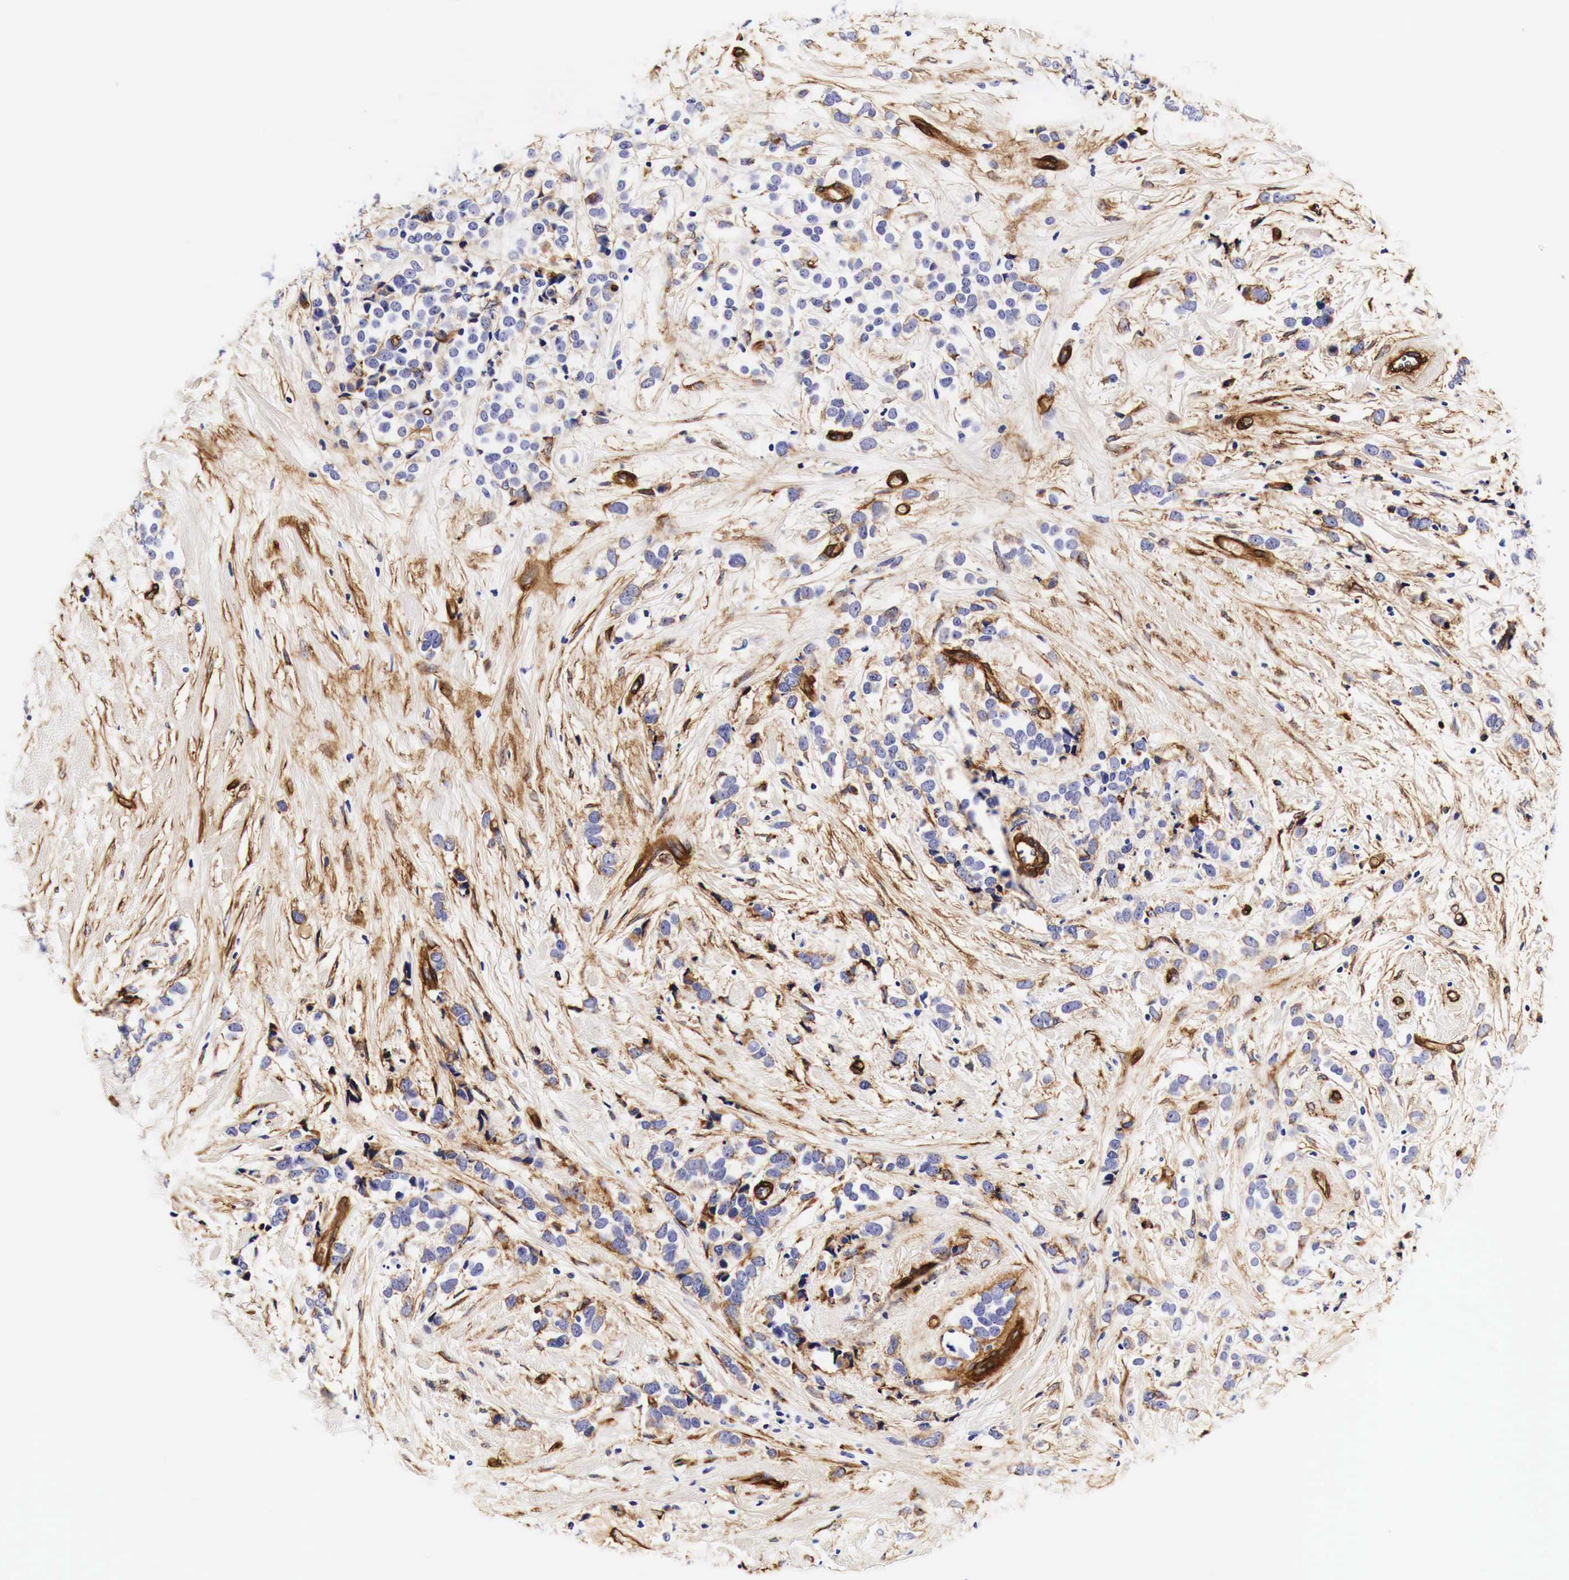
{"staining": {"intensity": "negative", "quantity": "none", "location": "none"}, "tissue": "breast cancer", "cell_type": "Tumor cells", "image_type": "cancer", "snomed": [{"axis": "morphology", "description": "Lobular carcinoma"}, {"axis": "topography", "description": "Breast"}], "caption": "Immunohistochemistry of lobular carcinoma (breast) displays no expression in tumor cells.", "gene": "LAMB2", "patient": {"sex": "female", "age": 57}}